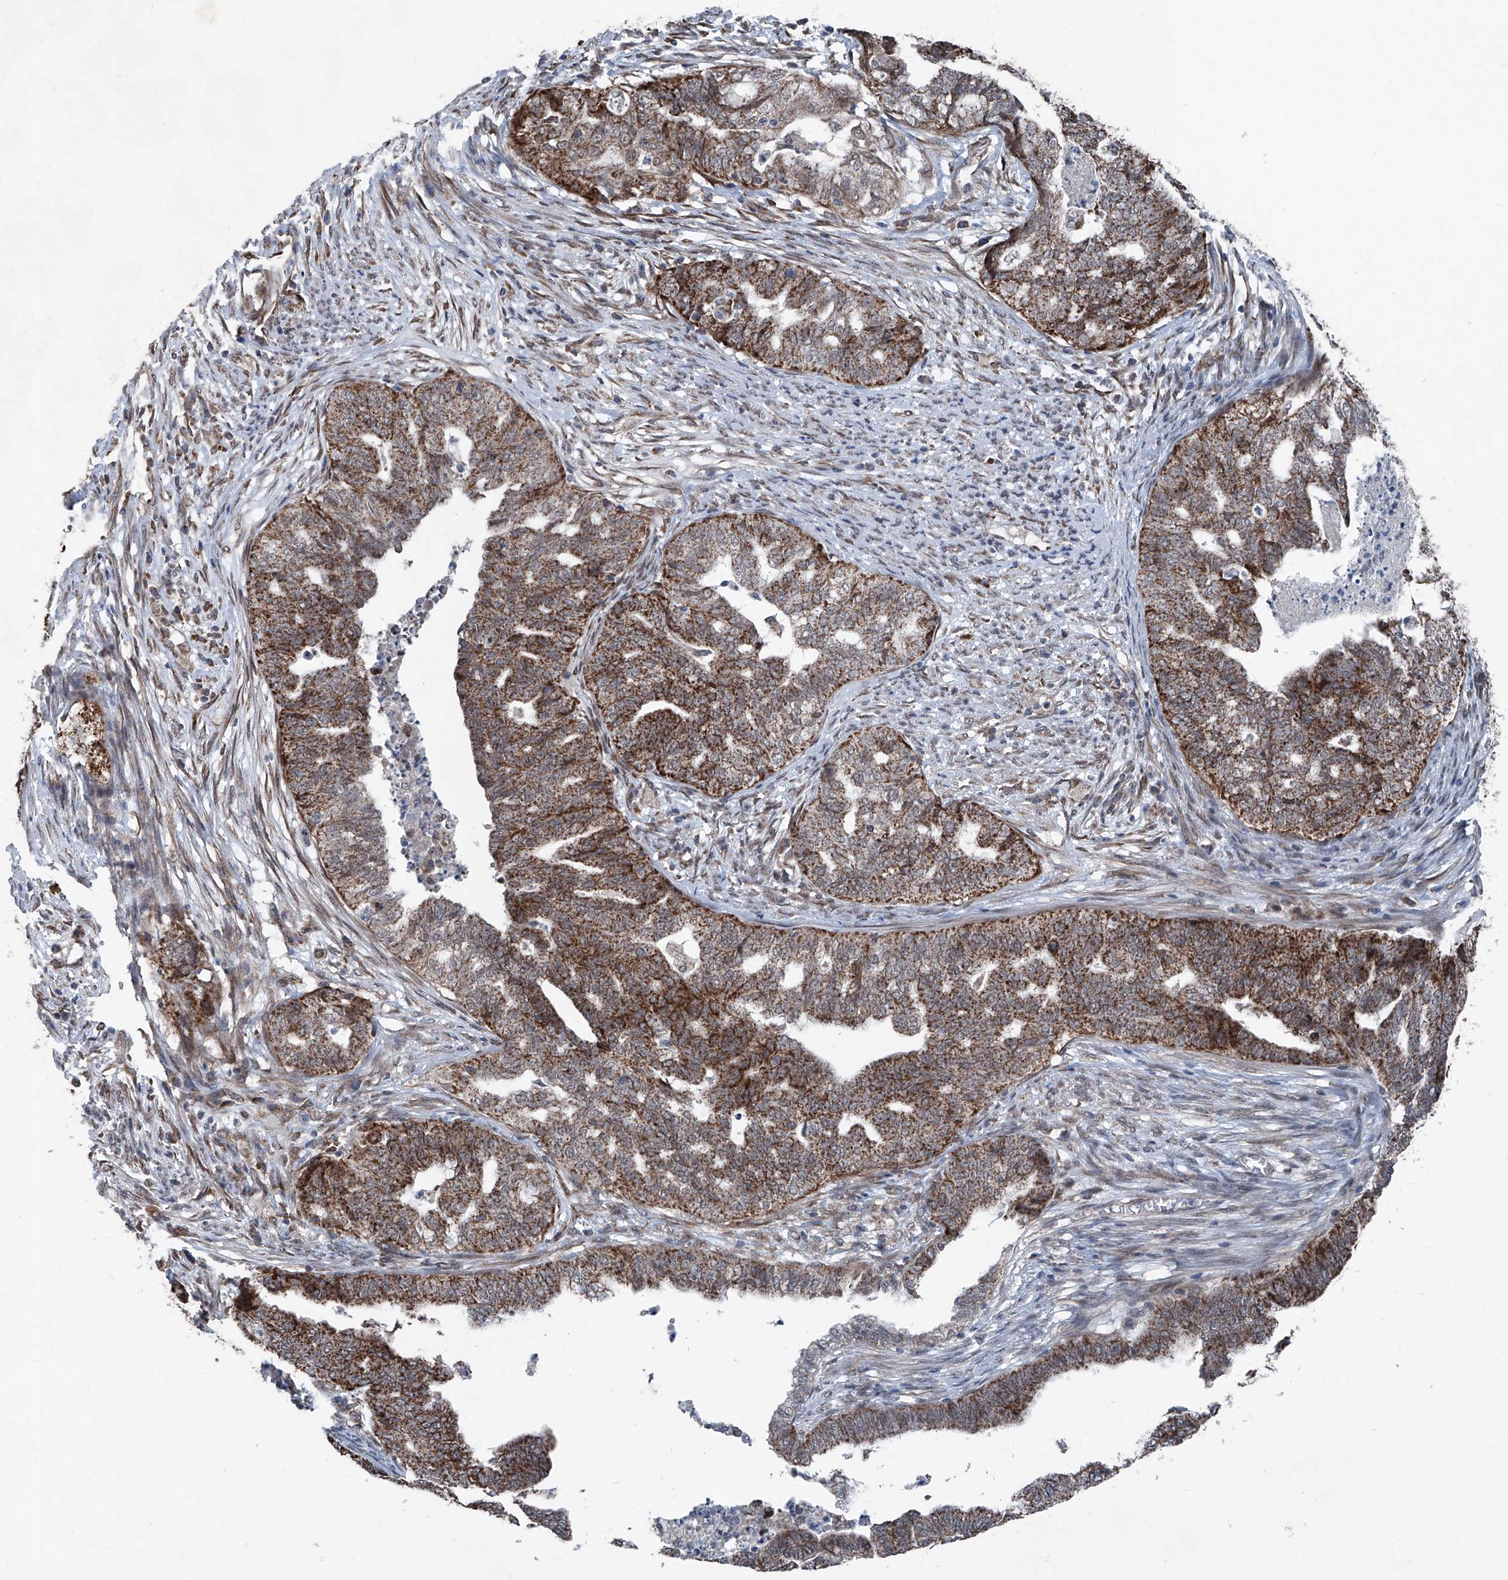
{"staining": {"intensity": "strong", "quantity": ">75%", "location": "cytoplasmic/membranous"}, "tissue": "endometrial cancer", "cell_type": "Tumor cells", "image_type": "cancer", "snomed": [{"axis": "morphology", "description": "Adenocarcinoma, NOS"}, {"axis": "topography", "description": "Endometrium"}], "caption": "Immunohistochemical staining of endometrial cancer (adenocarcinoma) reveals strong cytoplasmic/membranous protein positivity in approximately >75% of tumor cells.", "gene": "COA7", "patient": {"sex": "female", "age": 79}}